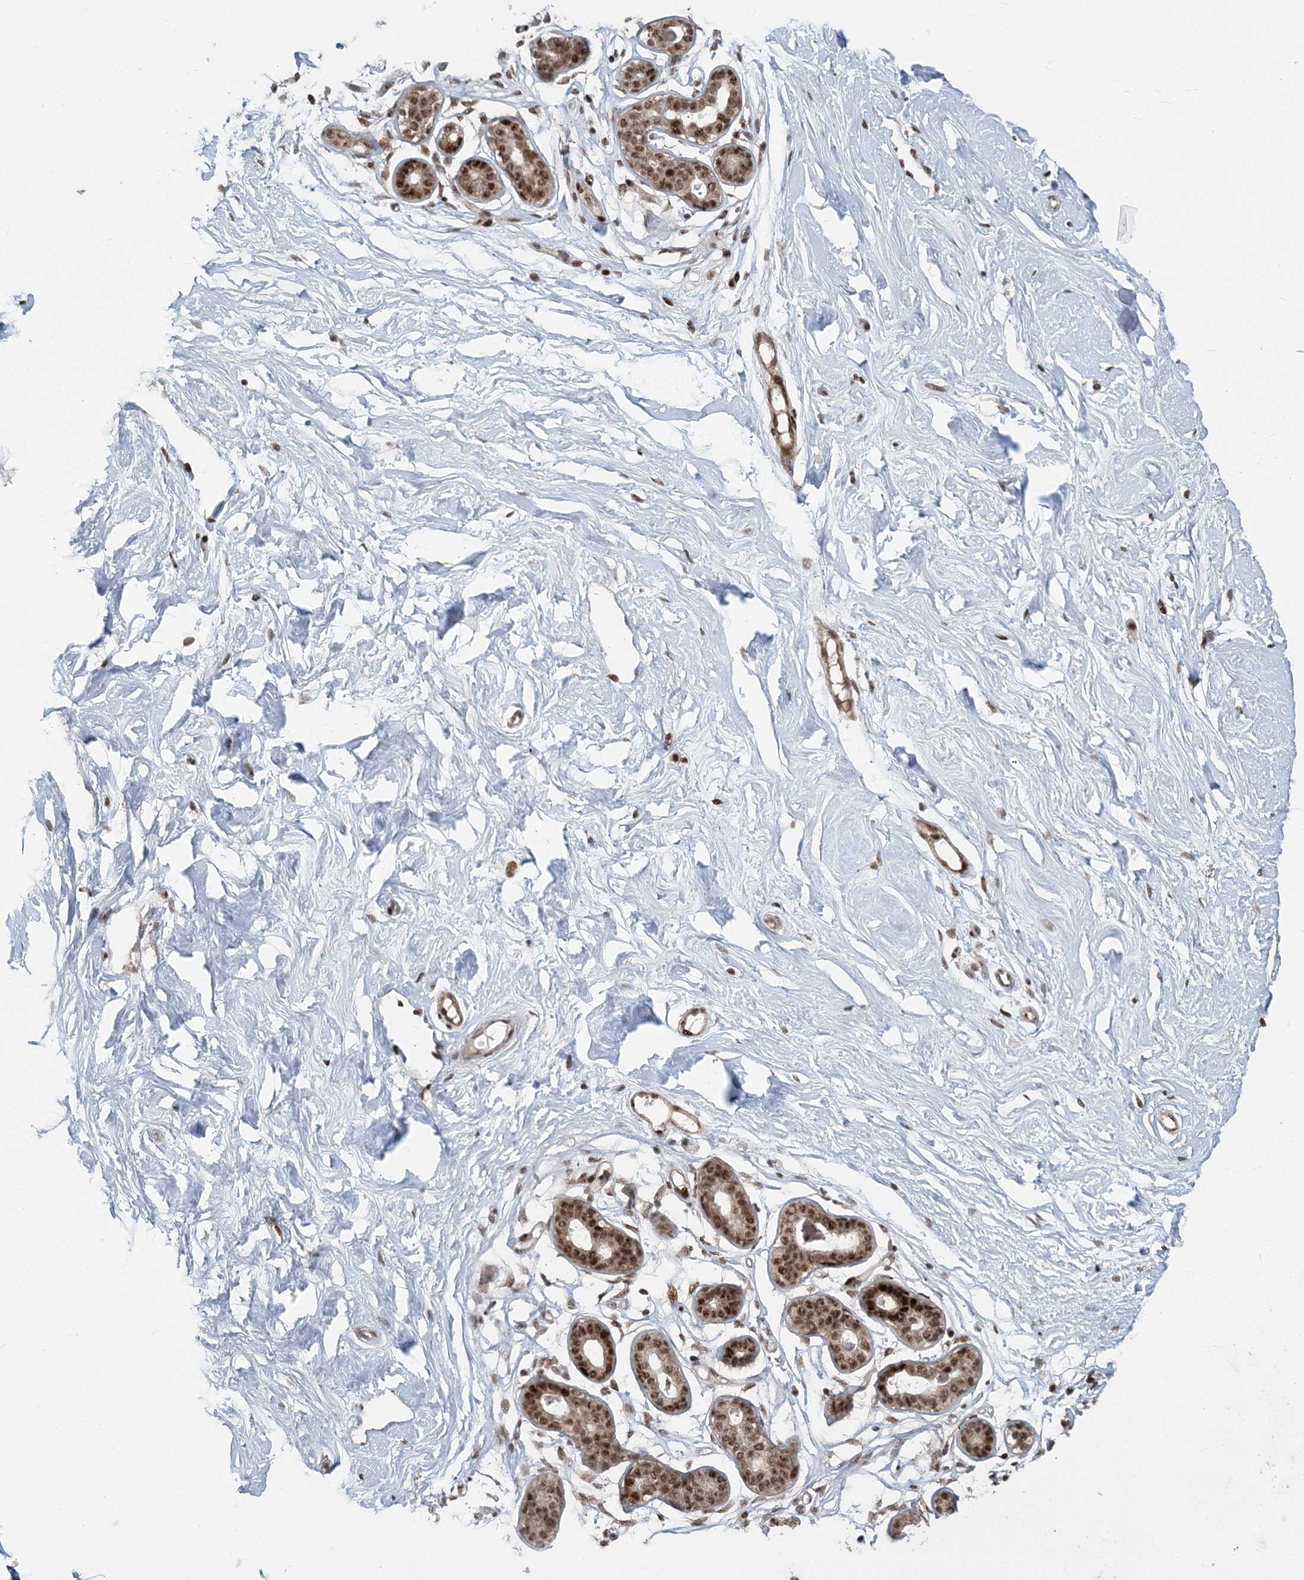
{"staining": {"intensity": "strong", "quantity": ">75%", "location": "nuclear"}, "tissue": "breast", "cell_type": "Adipocytes", "image_type": "normal", "snomed": [{"axis": "morphology", "description": "Normal tissue, NOS"}, {"axis": "morphology", "description": "Adenoma, NOS"}, {"axis": "topography", "description": "Breast"}], "caption": "Adipocytes reveal strong nuclear staining in about >75% of cells in benign breast.", "gene": "CWC22", "patient": {"sex": "female", "age": 23}}